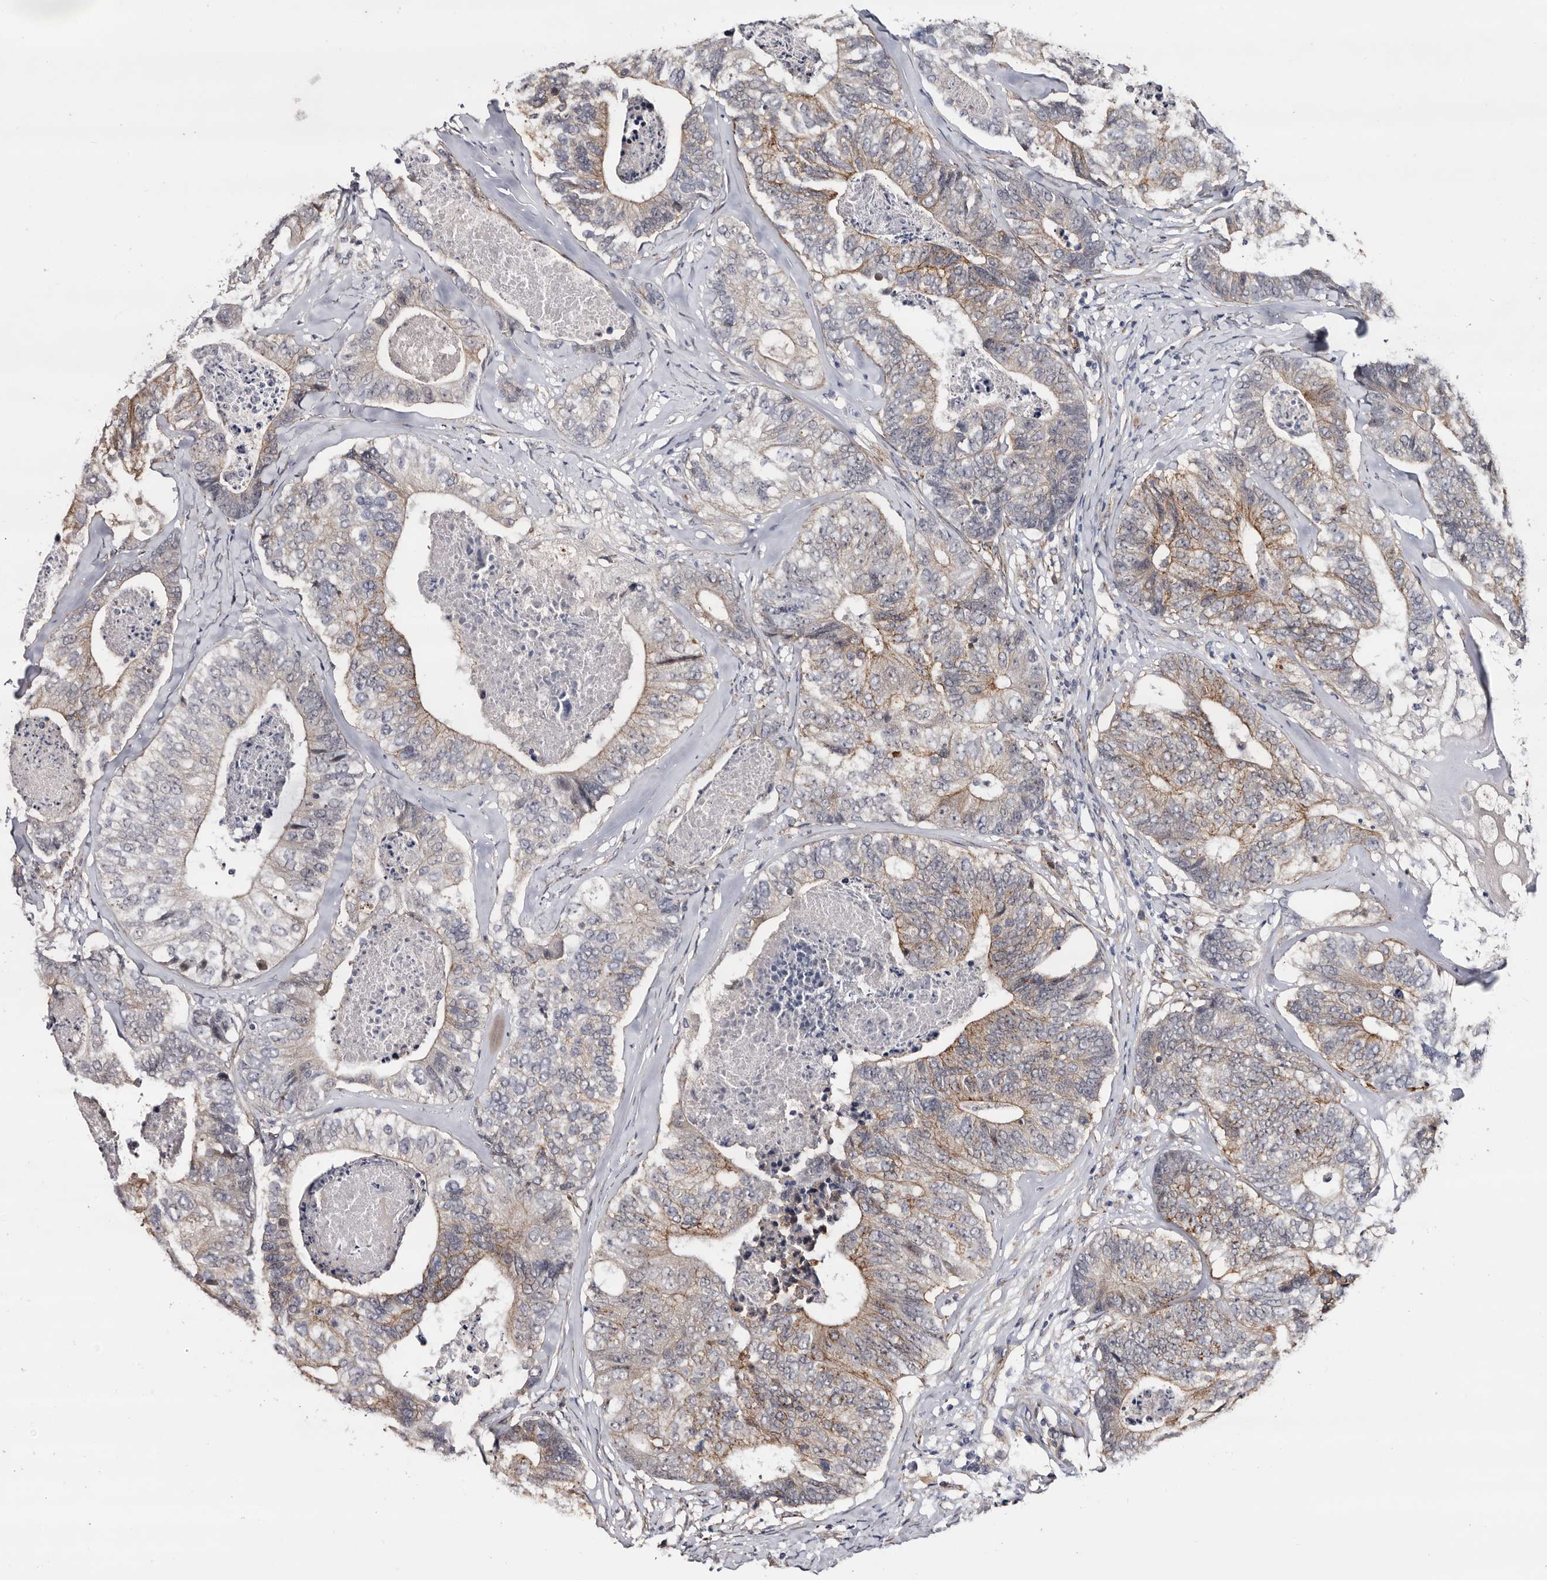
{"staining": {"intensity": "moderate", "quantity": "<25%", "location": "cytoplasmic/membranous"}, "tissue": "colorectal cancer", "cell_type": "Tumor cells", "image_type": "cancer", "snomed": [{"axis": "morphology", "description": "Adenocarcinoma, NOS"}, {"axis": "topography", "description": "Colon"}], "caption": "This histopathology image reveals immunohistochemistry staining of colorectal cancer, with low moderate cytoplasmic/membranous expression in approximately <25% of tumor cells.", "gene": "ARMCX2", "patient": {"sex": "female", "age": 67}}